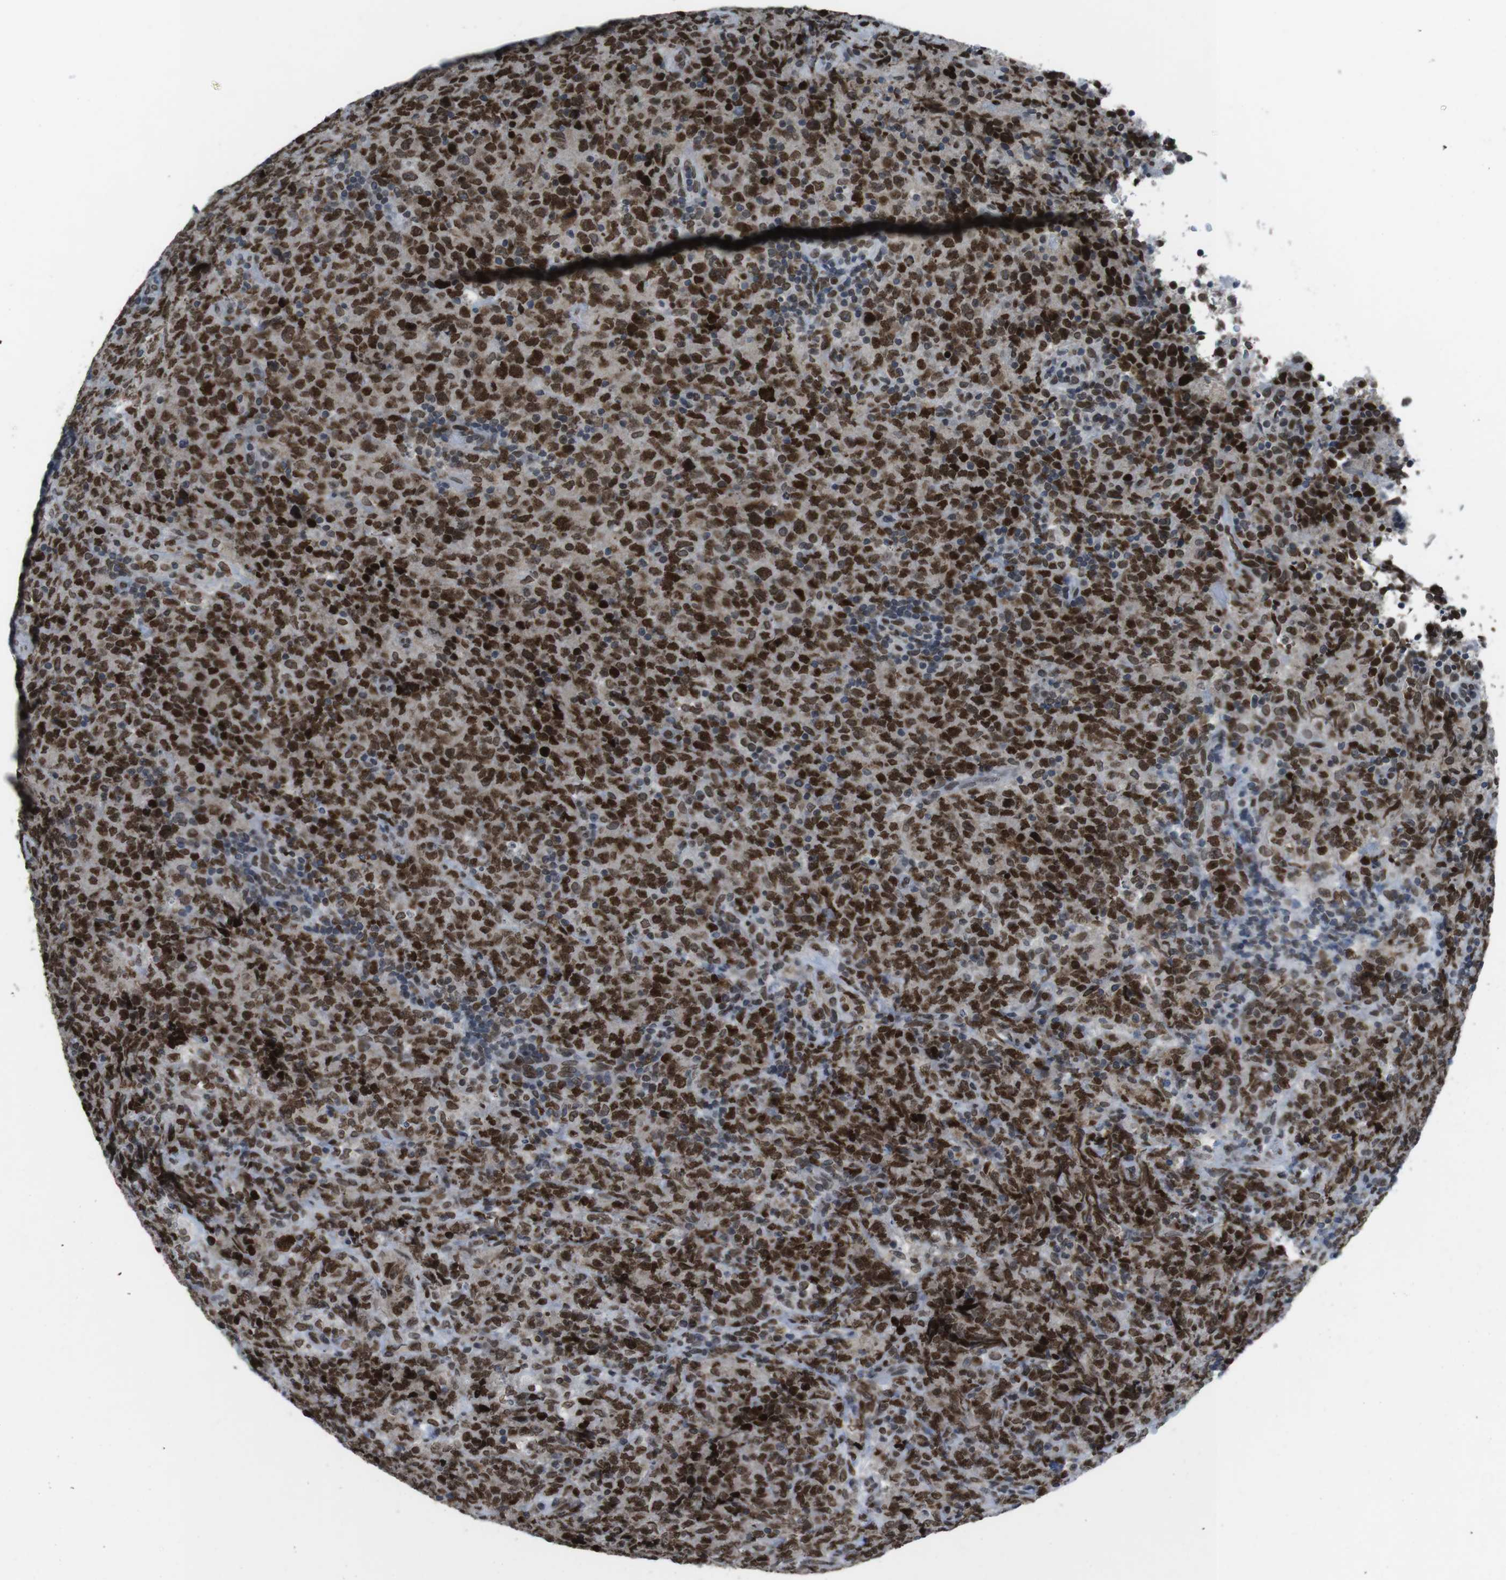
{"staining": {"intensity": "strong", "quantity": ">75%", "location": "nuclear"}, "tissue": "lymphoma", "cell_type": "Tumor cells", "image_type": "cancer", "snomed": [{"axis": "morphology", "description": "Malignant lymphoma, non-Hodgkin's type, High grade"}, {"axis": "topography", "description": "Tonsil"}], "caption": "High-magnification brightfield microscopy of malignant lymphoma, non-Hodgkin's type (high-grade) stained with DAB (brown) and counterstained with hematoxylin (blue). tumor cells exhibit strong nuclear staining is identified in about>75% of cells.", "gene": "MAD1L1", "patient": {"sex": "female", "age": 36}}